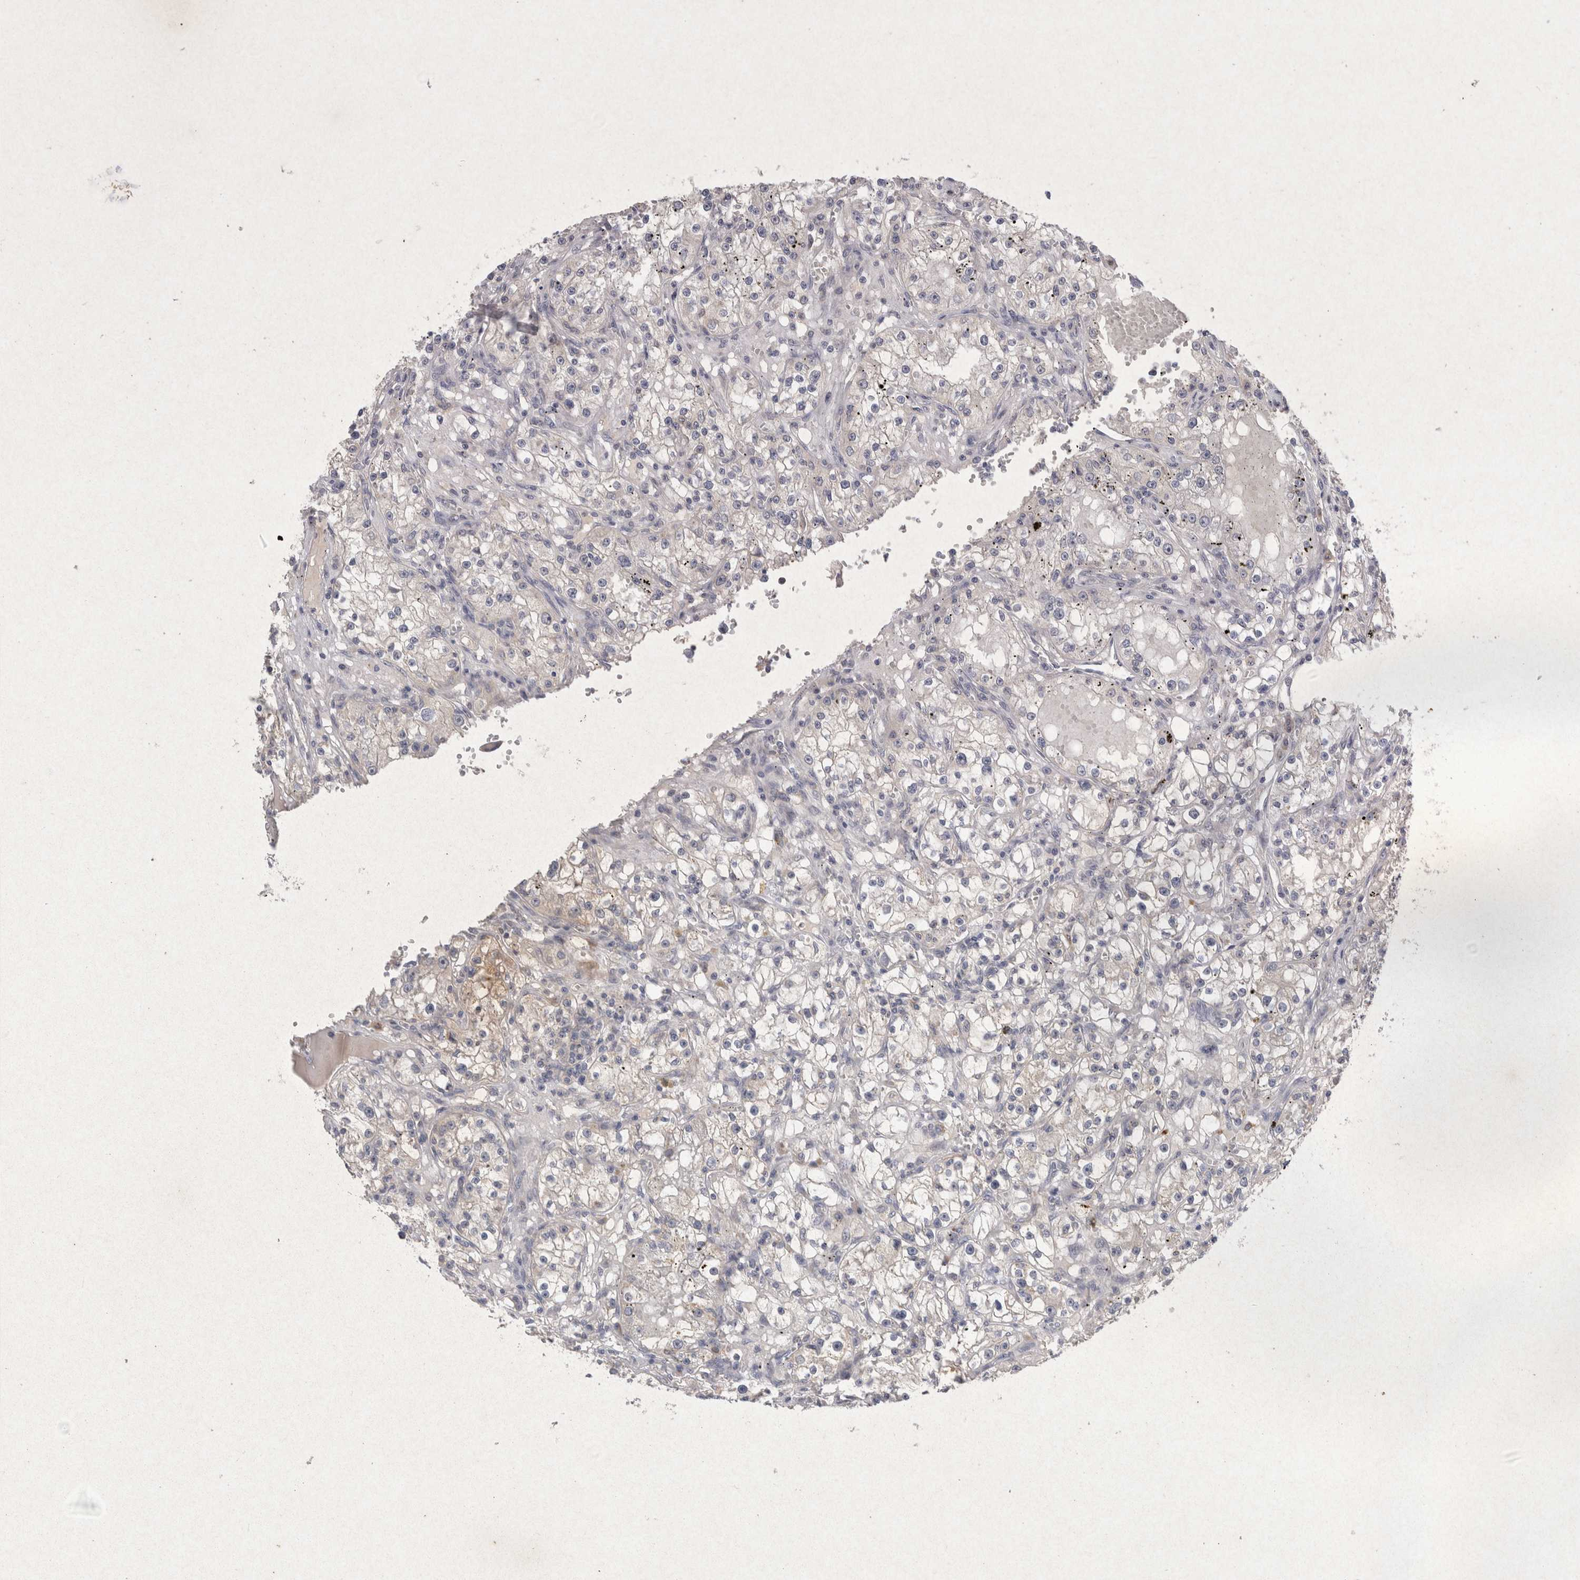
{"staining": {"intensity": "negative", "quantity": "none", "location": "none"}, "tissue": "renal cancer", "cell_type": "Tumor cells", "image_type": "cancer", "snomed": [{"axis": "morphology", "description": "Adenocarcinoma, NOS"}, {"axis": "topography", "description": "Kidney"}], "caption": "Micrograph shows no significant protein staining in tumor cells of renal adenocarcinoma.", "gene": "RASSF3", "patient": {"sex": "male", "age": 56}}